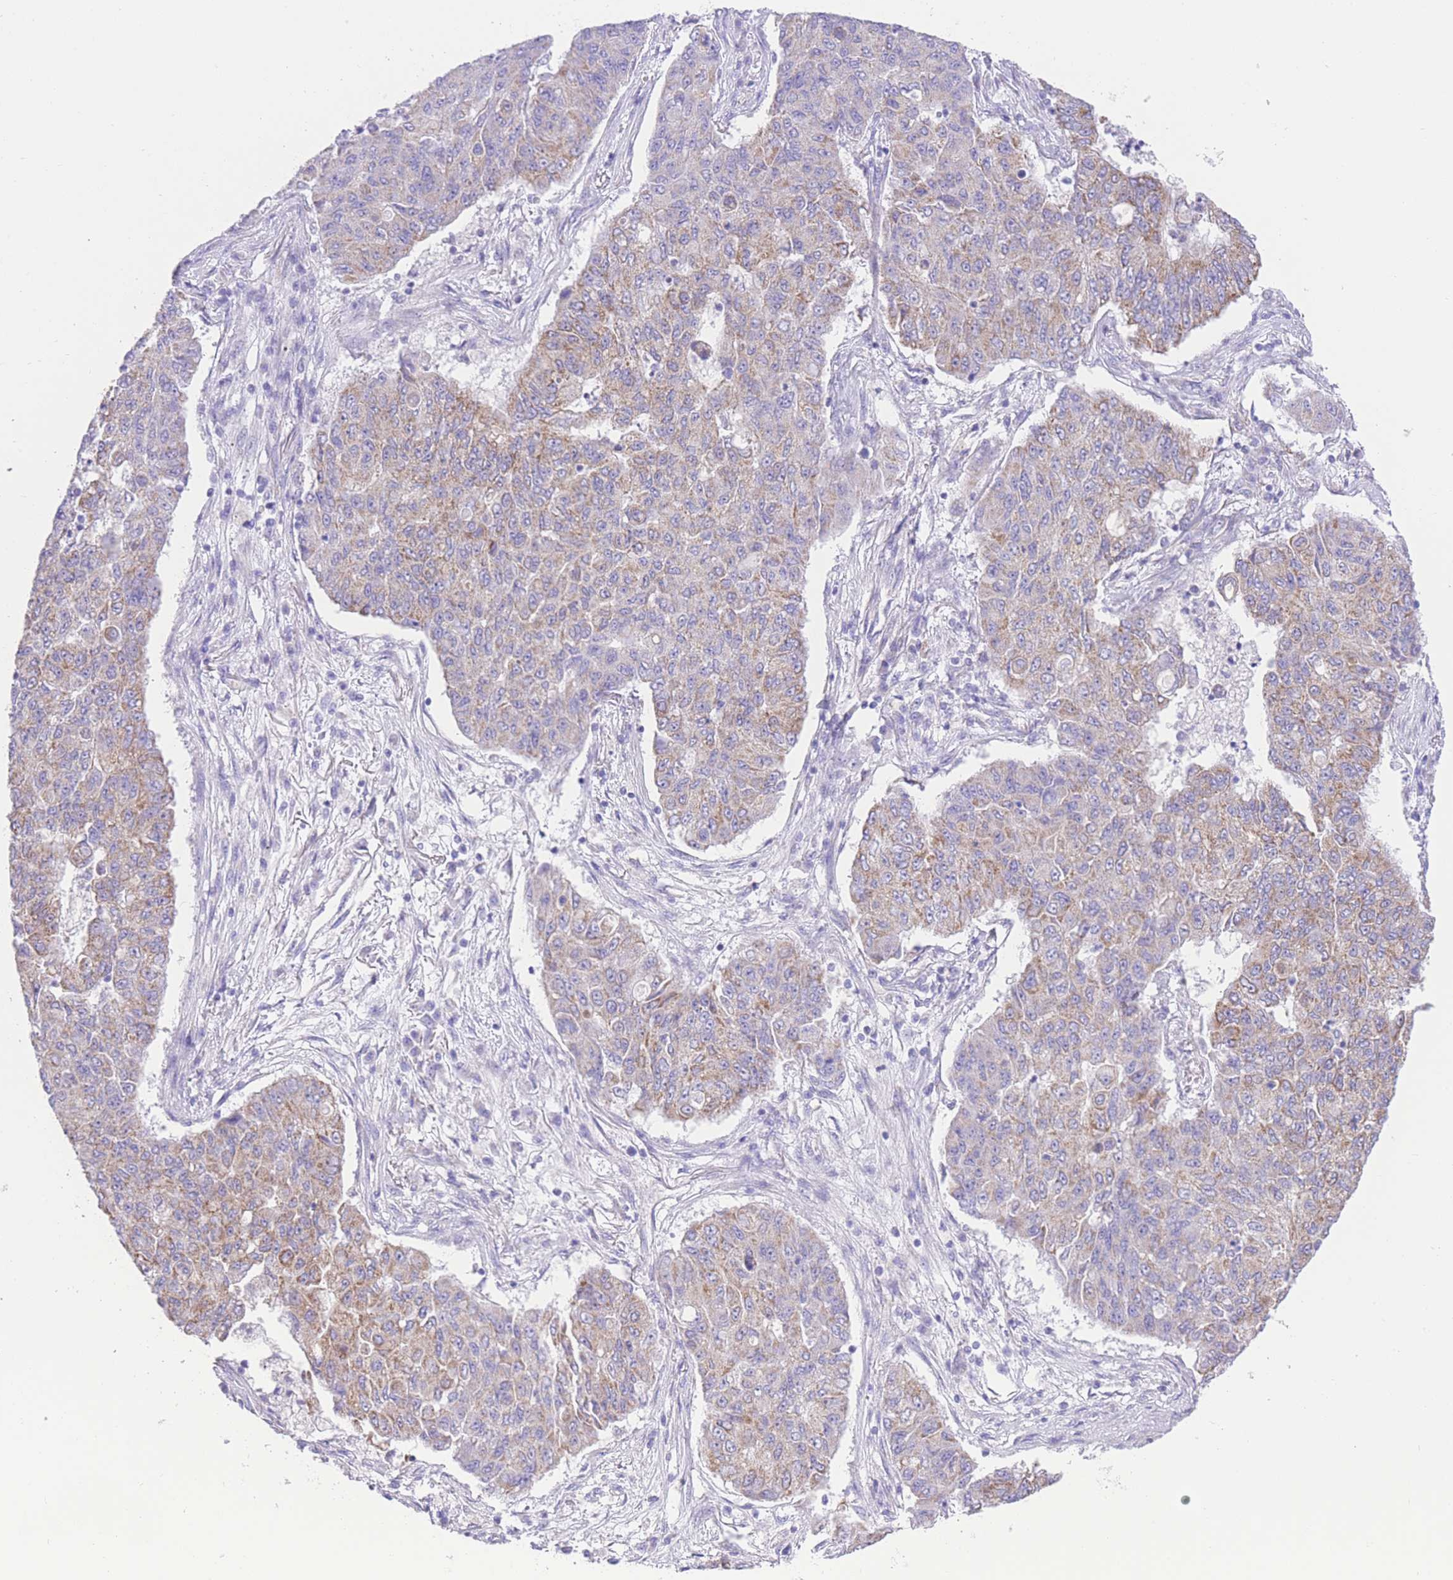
{"staining": {"intensity": "weak", "quantity": "25%-75%", "location": "cytoplasmic/membranous"}, "tissue": "lung cancer", "cell_type": "Tumor cells", "image_type": "cancer", "snomed": [{"axis": "morphology", "description": "Squamous cell carcinoma, NOS"}, {"axis": "topography", "description": "Lung"}], "caption": "Human lung cancer stained for a protein (brown) demonstrates weak cytoplasmic/membranous positive staining in about 25%-75% of tumor cells.", "gene": "ACSM4", "patient": {"sex": "male", "age": 74}}